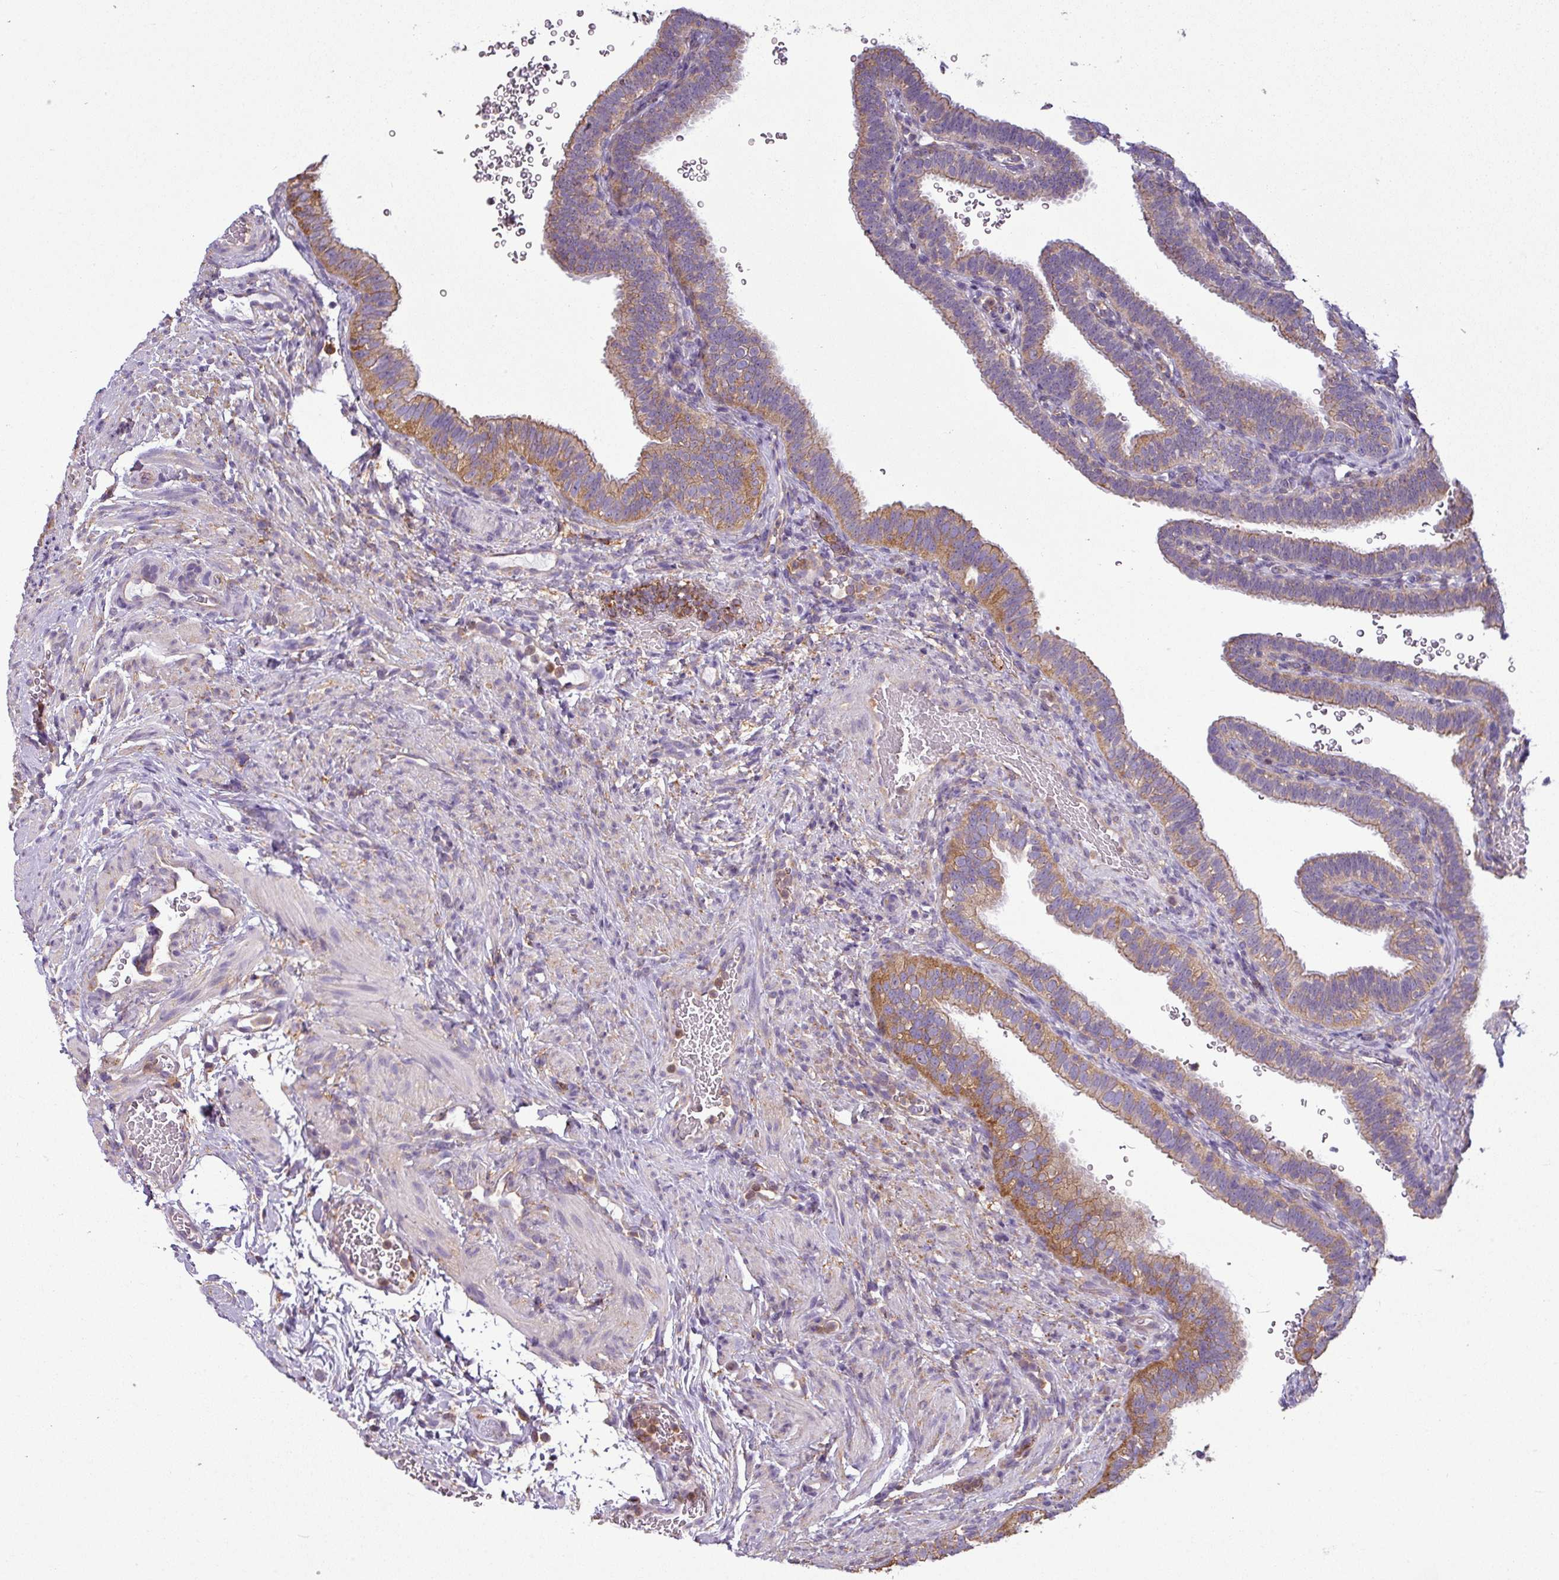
{"staining": {"intensity": "moderate", "quantity": "25%-75%", "location": "cytoplasmic/membranous"}, "tissue": "fallopian tube", "cell_type": "Glandular cells", "image_type": "normal", "snomed": [{"axis": "morphology", "description": "Normal tissue, NOS"}, {"axis": "topography", "description": "Fallopian tube"}], "caption": "This is an image of IHC staining of normal fallopian tube, which shows moderate positivity in the cytoplasmic/membranous of glandular cells.", "gene": "XNDC1N", "patient": {"sex": "female", "age": 41}}